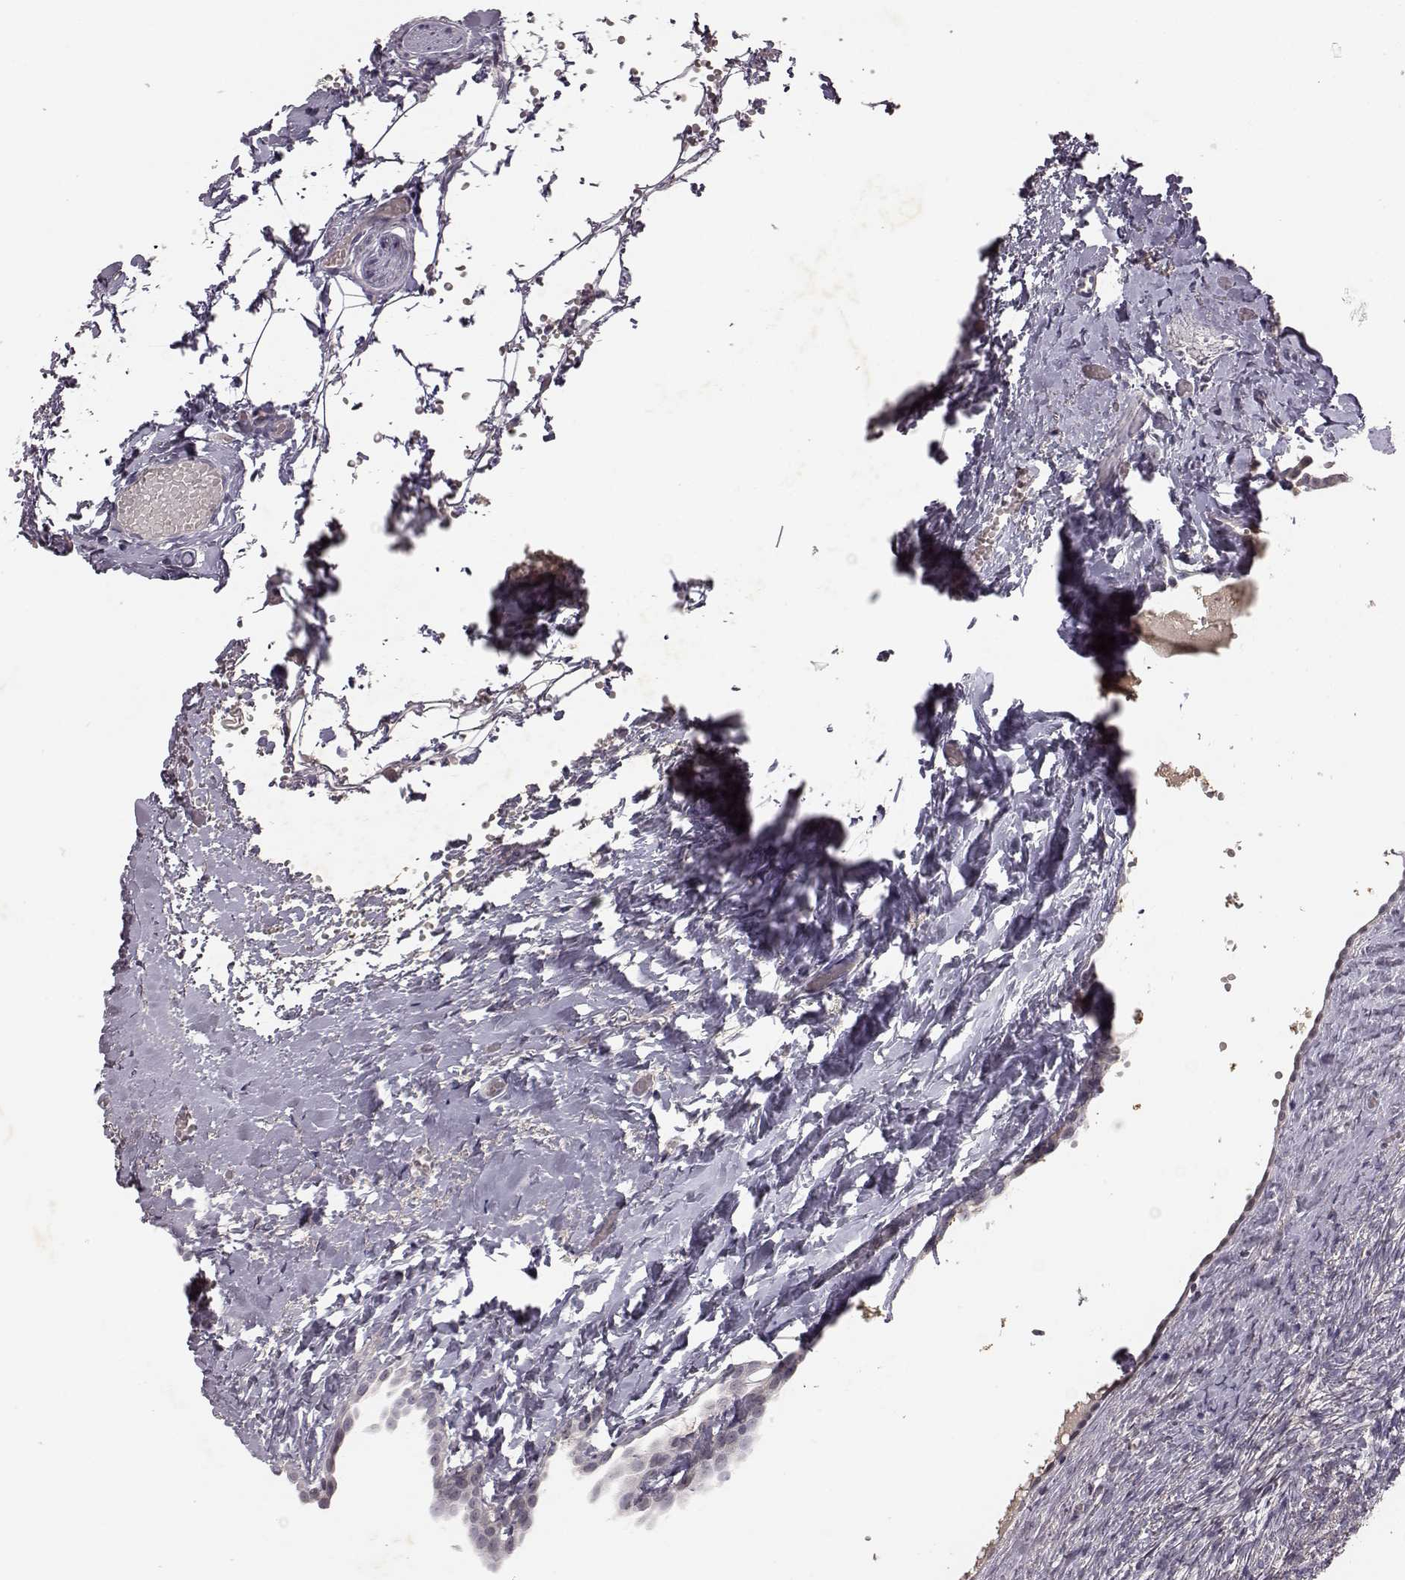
{"staining": {"intensity": "negative", "quantity": "none", "location": "none"}, "tissue": "ovary", "cell_type": "Follicle cells", "image_type": "normal", "snomed": [{"axis": "morphology", "description": "Normal tissue, NOS"}, {"axis": "topography", "description": "Ovary"}], "caption": "Immunohistochemical staining of benign human ovary reveals no significant staining in follicle cells.", "gene": "TLX3", "patient": {"sex": "female", "age": 46}}